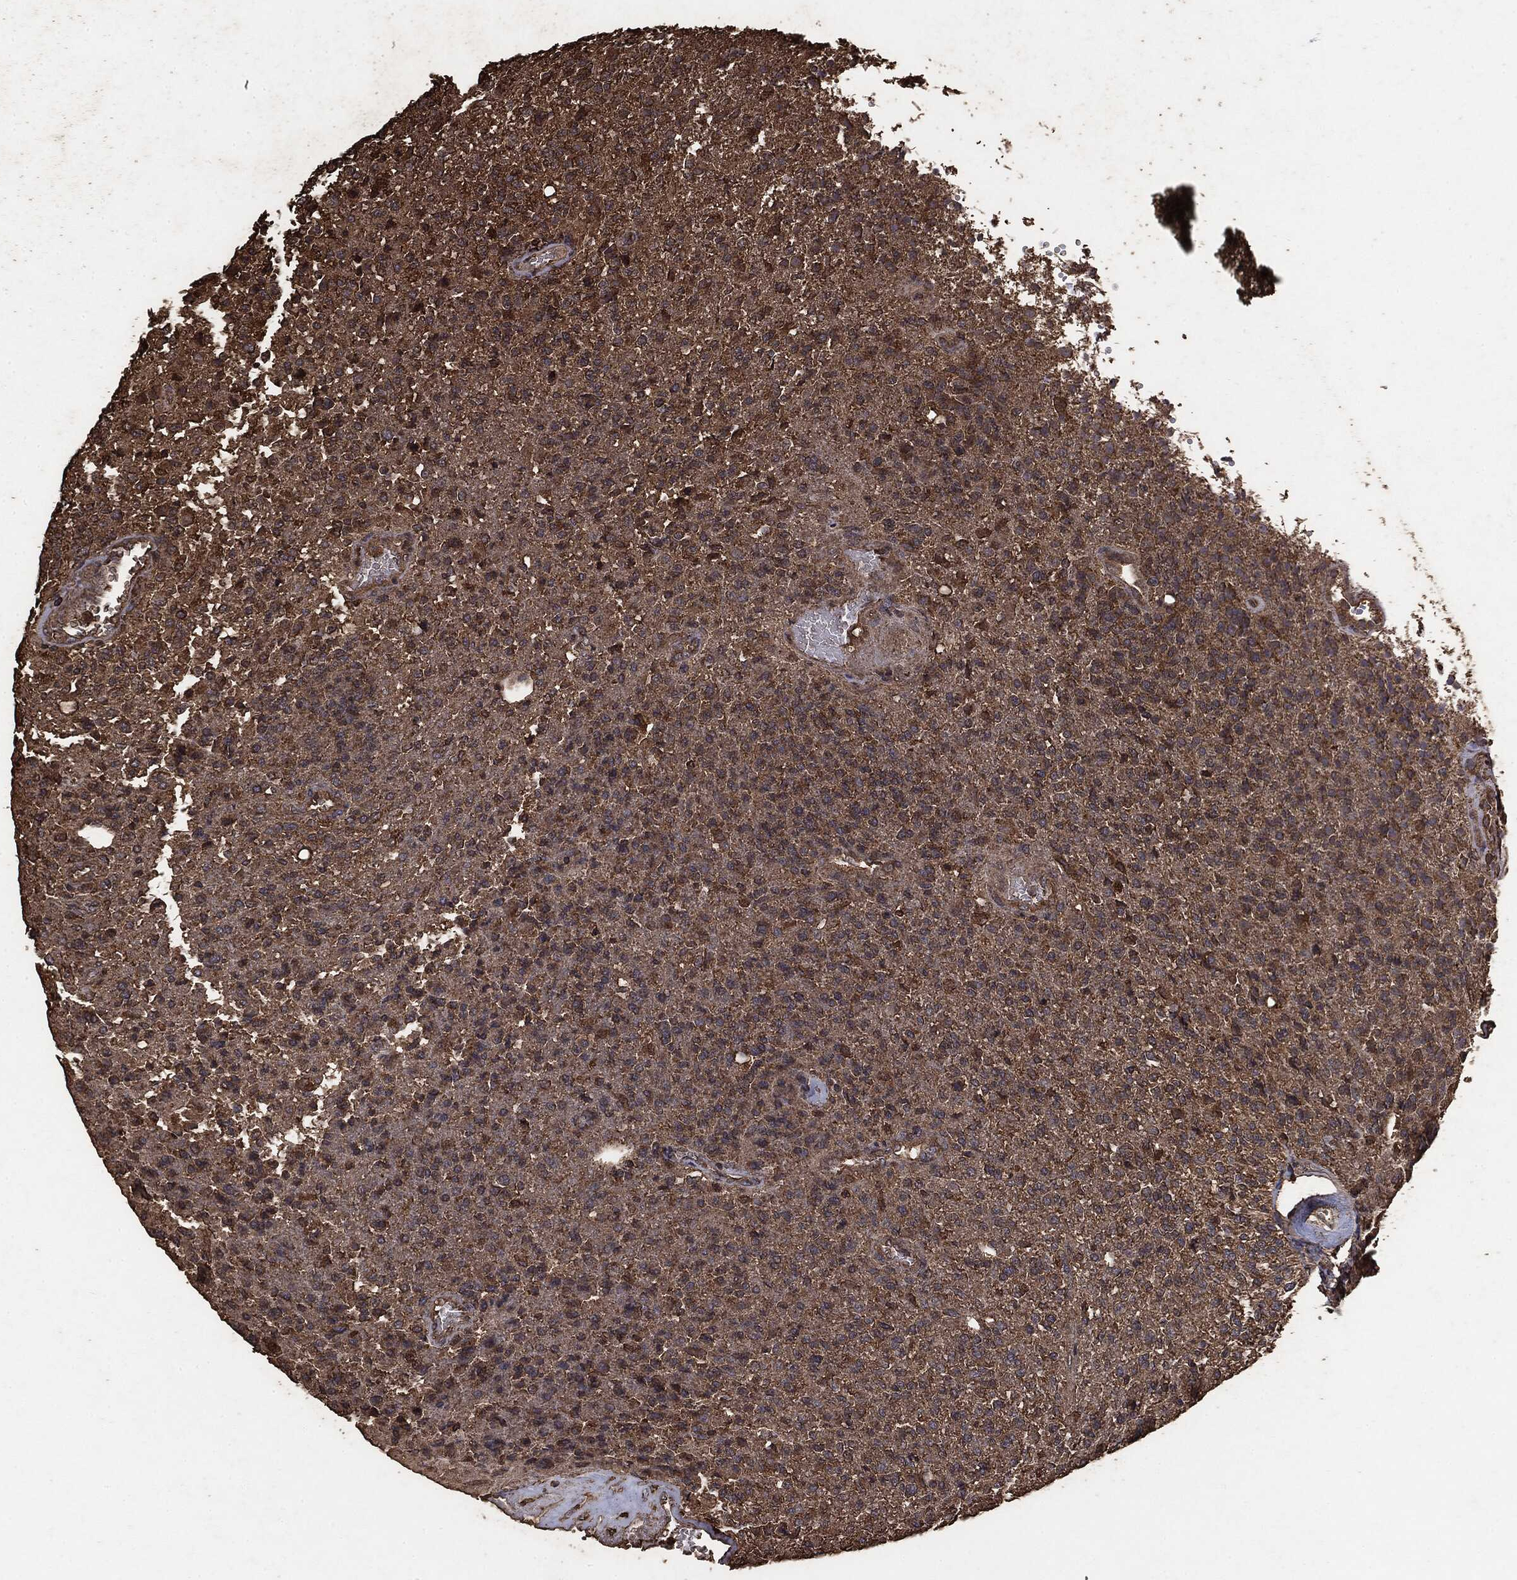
{"staining": {"intensity": "moderate", "quantity": ">75%", "location": "cytoplasmic/membranous"}, "tissue": "glioma", "cell_type": "Tumor cells", "image_type": "cancer", "snomed": [{"axis": "morphology", "description": "Glioma, malignant, High grade"}, {"axis": "topography", "description": "Brain"}], "caption": "Glioma stained with DAB (3,3'-diaminobenzidine) immunohistochemistry shows medium levels of moderate cytoplasmic/membranous expression in about >75% of tumor cells. The protein of interest is shown in brown color, while the nuclei are stained blue.", "gene": "MTOR", "patient": {"sex": "male", "age": 56}}